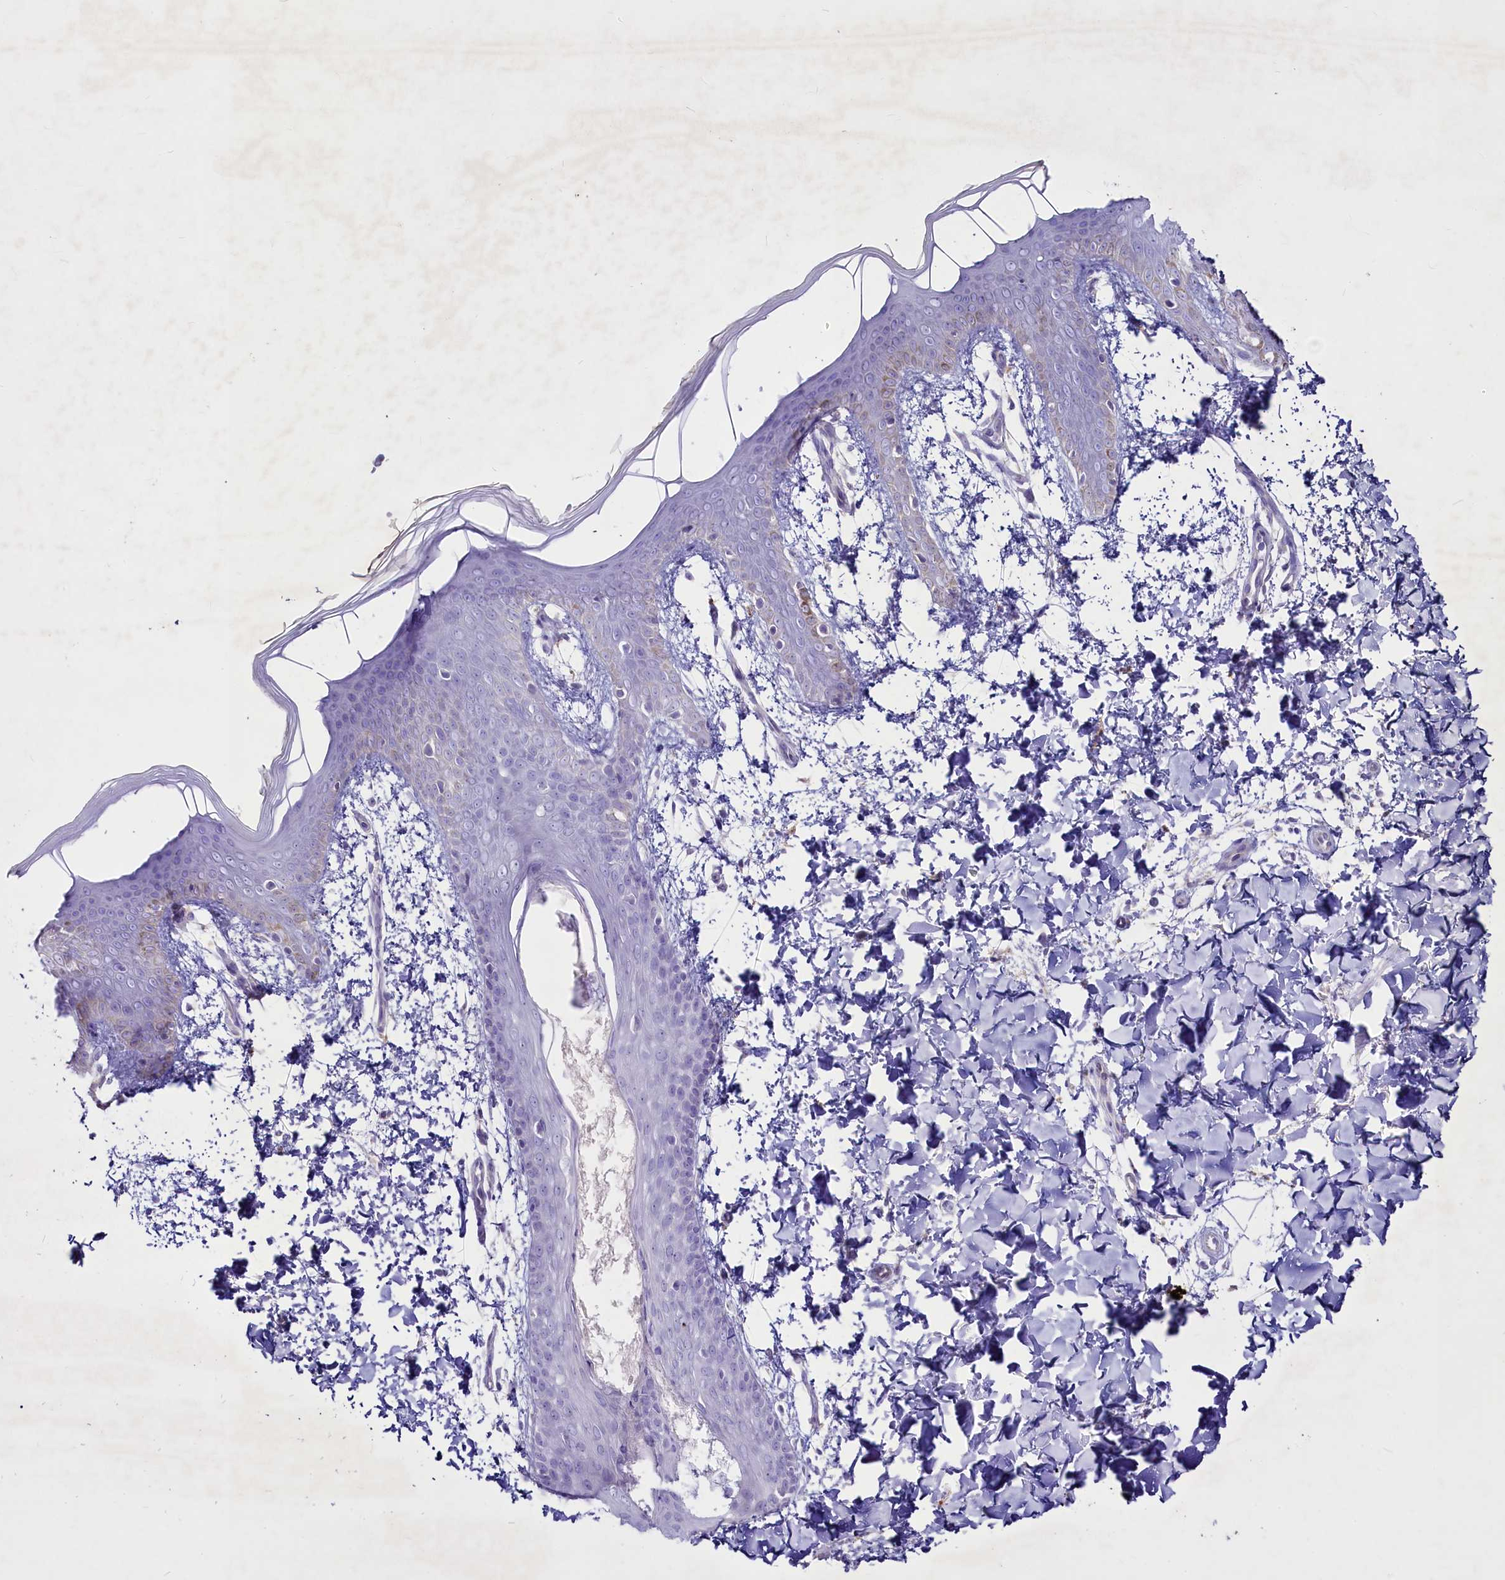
{"staining": {"intensity": "negative", "quantity": "none", "location": "none"}, "tissue": "skin", "cell_type": "Fibroblasts", "image_type": "normal", "snomed": [{"axis": "morphology", "description": "Normal tissue, NOS"}, {"axis": "topography", "description": "Skin"}], "caption": "The immunohistochemistry (IHC) micrograph has no significant expression in fibroblasts of skin.", "gene": "FAM209B", "patient": {"sex": "male", "age": 36}}